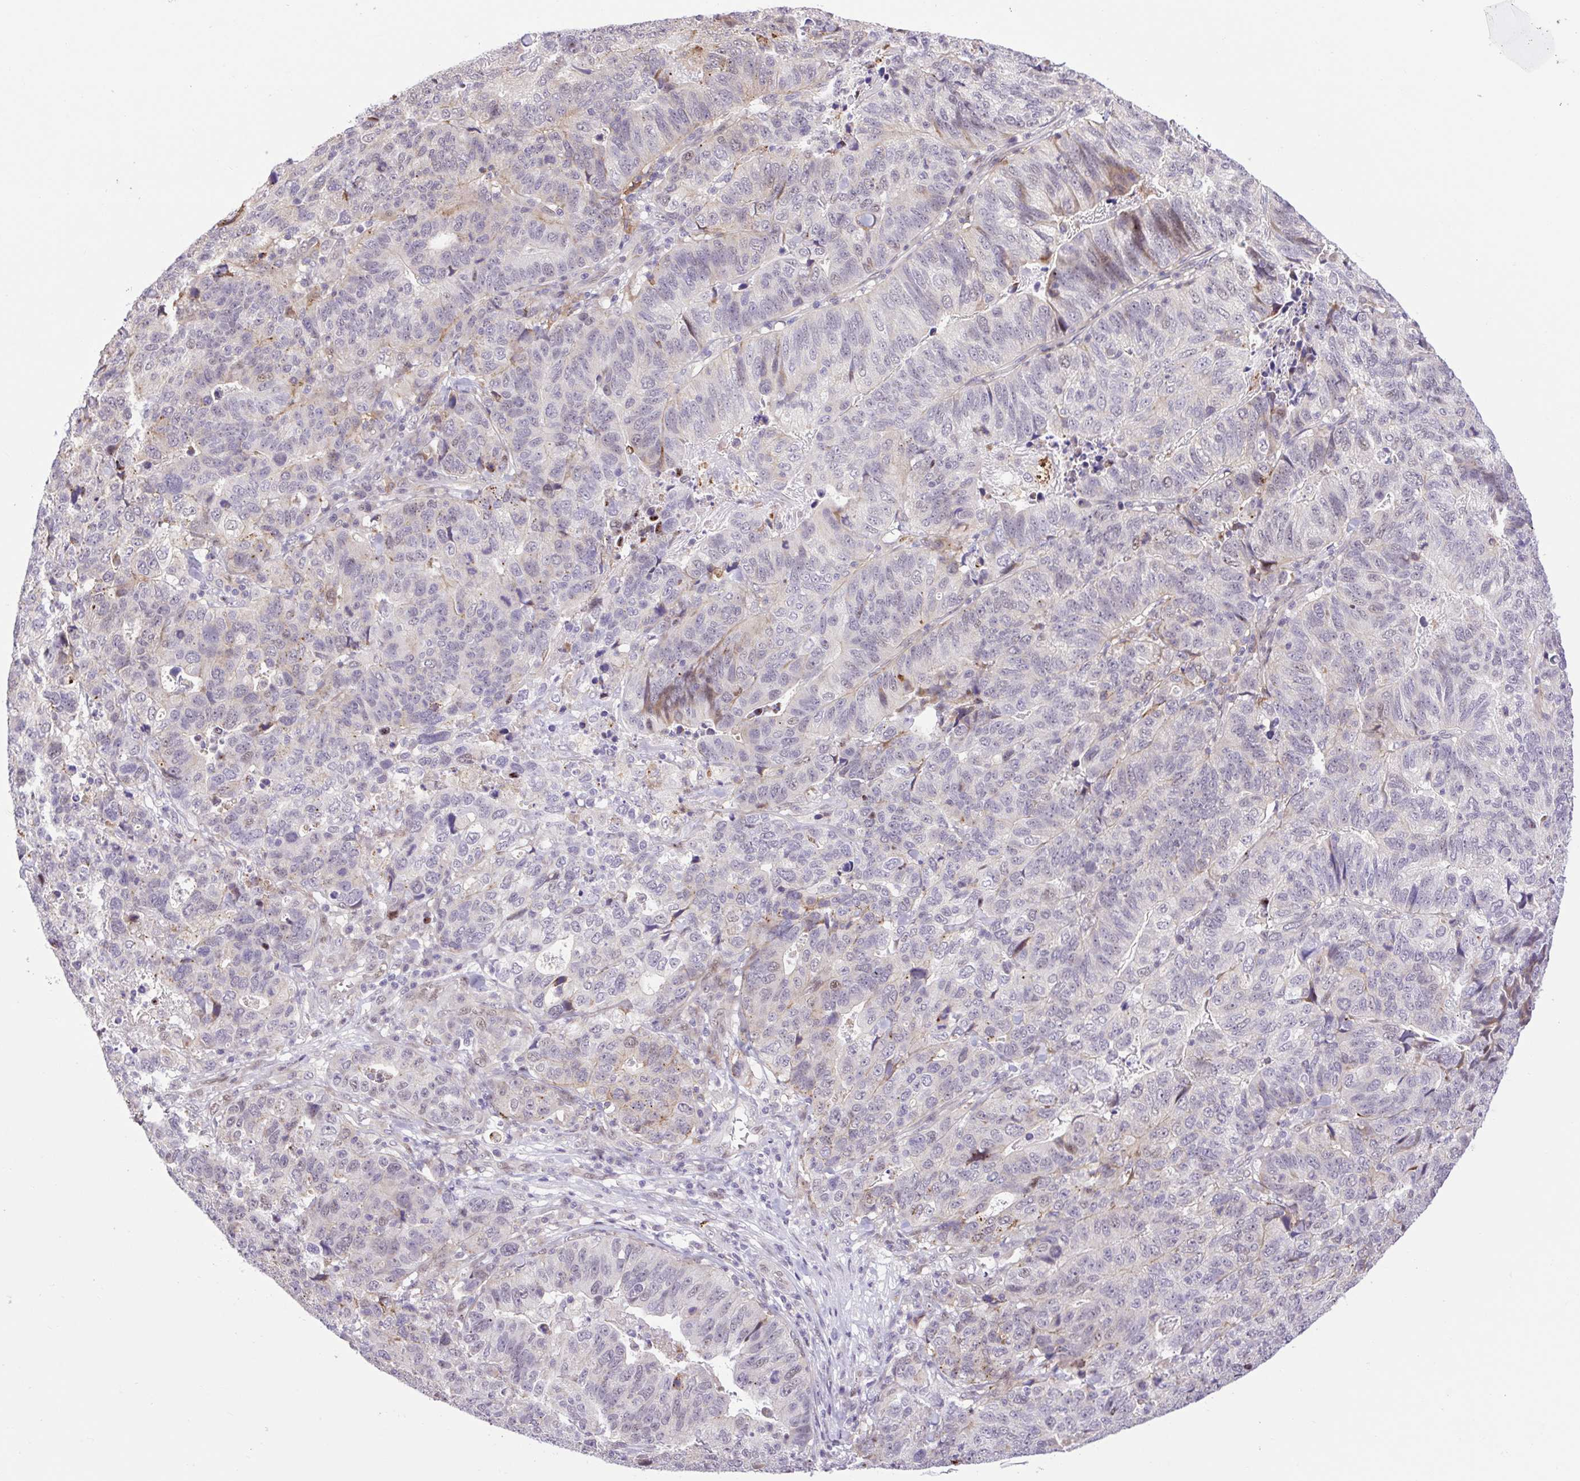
{"staining": {"intensity": "moderate", "quantity": "<25%", "location": "nuclear"}, "tissue": "stomach cancer", "cell_type": "Tumor cells", "image_type": "cancer", "snomed": [{"axis": "morphology", "description": "Adenocarcinoma, NOS"}, {"axis": "topography", "description": "Stomach, upper"}], "caption": "Moderate nuclear staining for a protein is present in approximately <25% of tumor cells of adenocarcinoma (stomach) using IHC.", "gene": "ERG", "patient": {"sex": "female", "age": 67}}